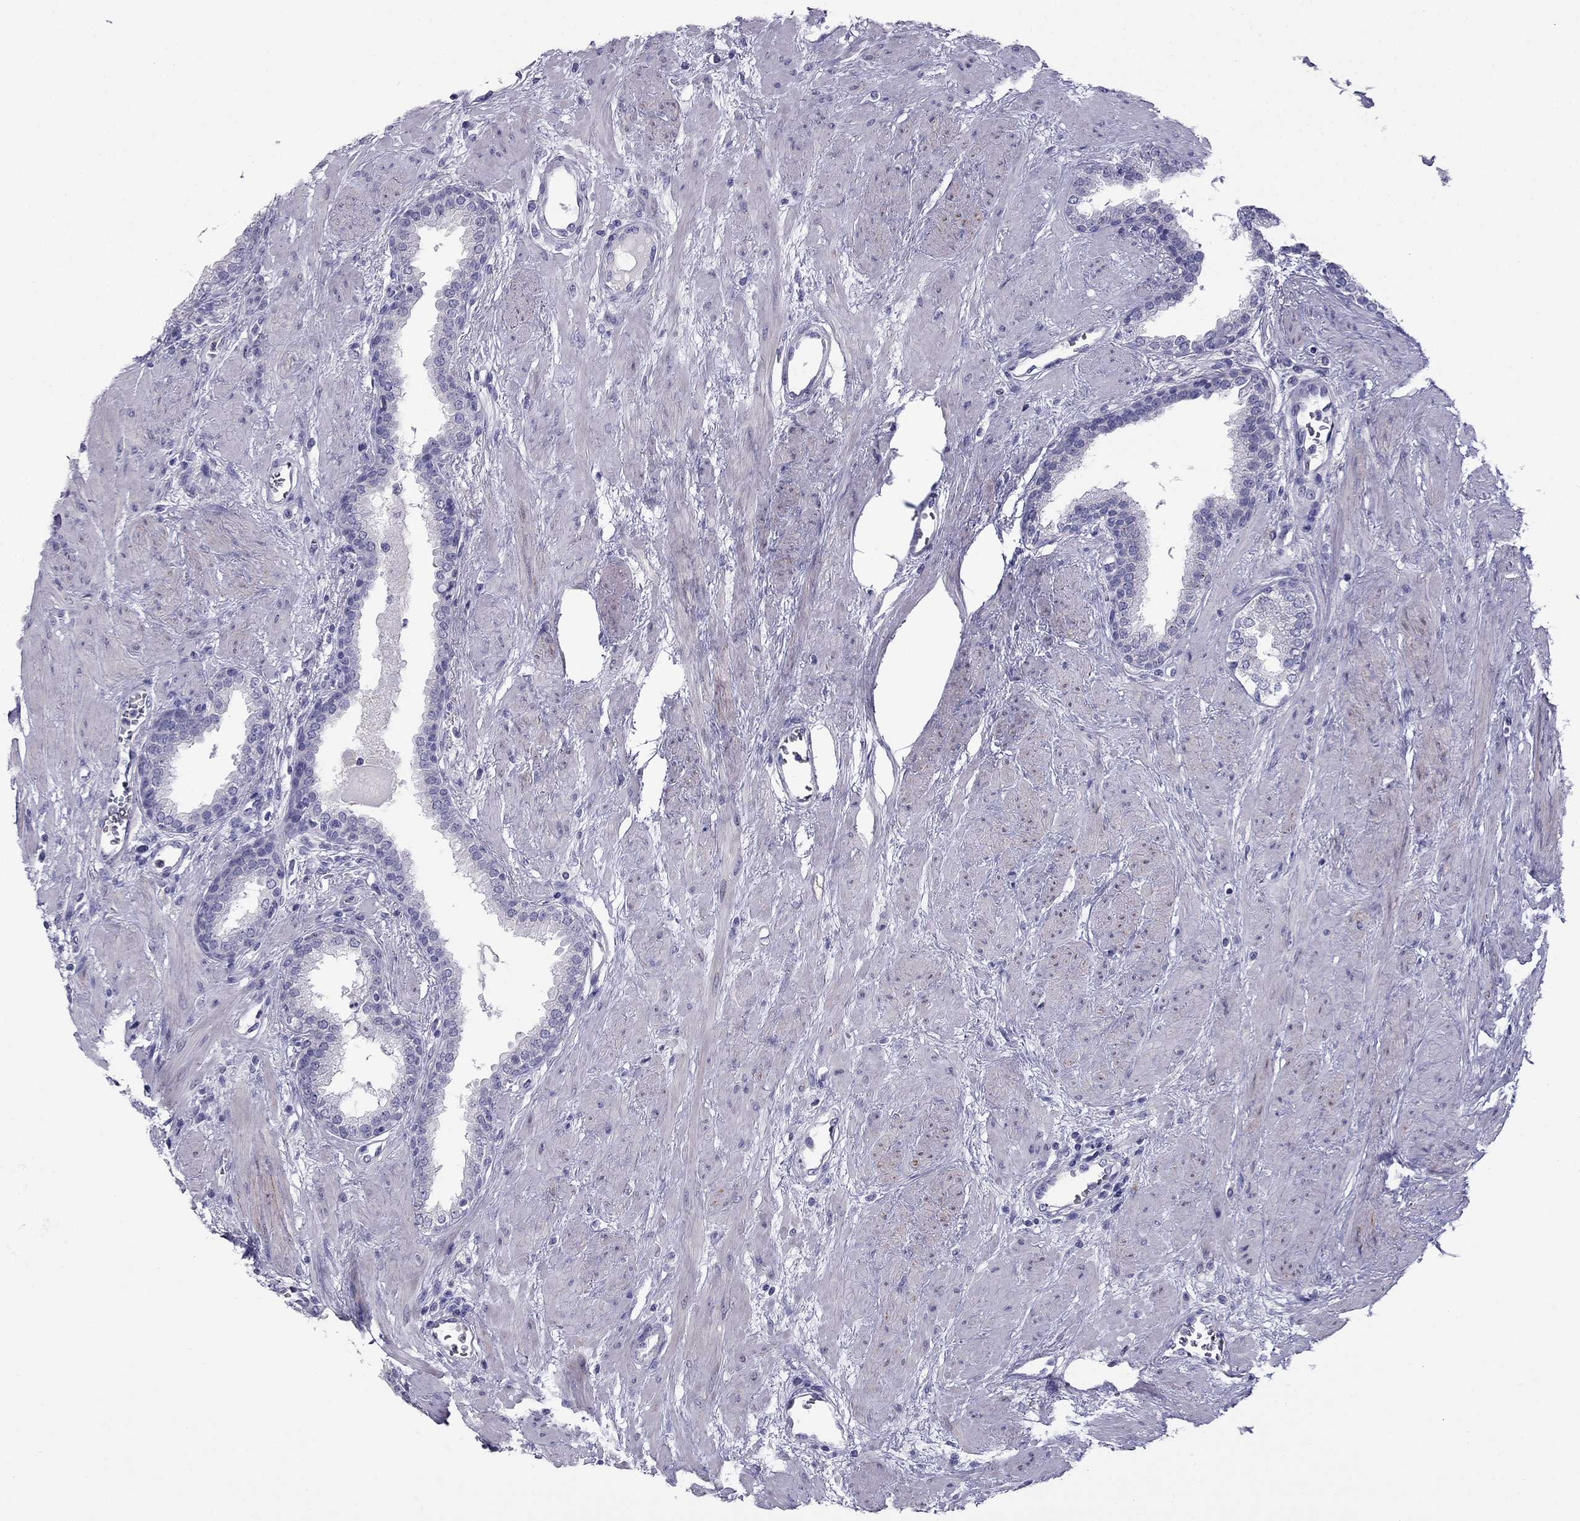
{"staining": {"intensity": "negative", "quantity": "none", "location": "none"}, "tissue": "prostate", "cell_type": "Glandular cells", "image_type": "normal", "snomed": [{"axis": "morphology", "description": "Normal tissue, NOS"}, {"axis": "topography", "description": "Prostate"}], "caption": "An immunohistochemistry micrograph of benign prostate is shown. There is no staining in glandular cells of prostate. (DAB IHC with hematoxylin counter stain).", "gene": "ERC2", "patient": {"sex": "male", "age": 51}}